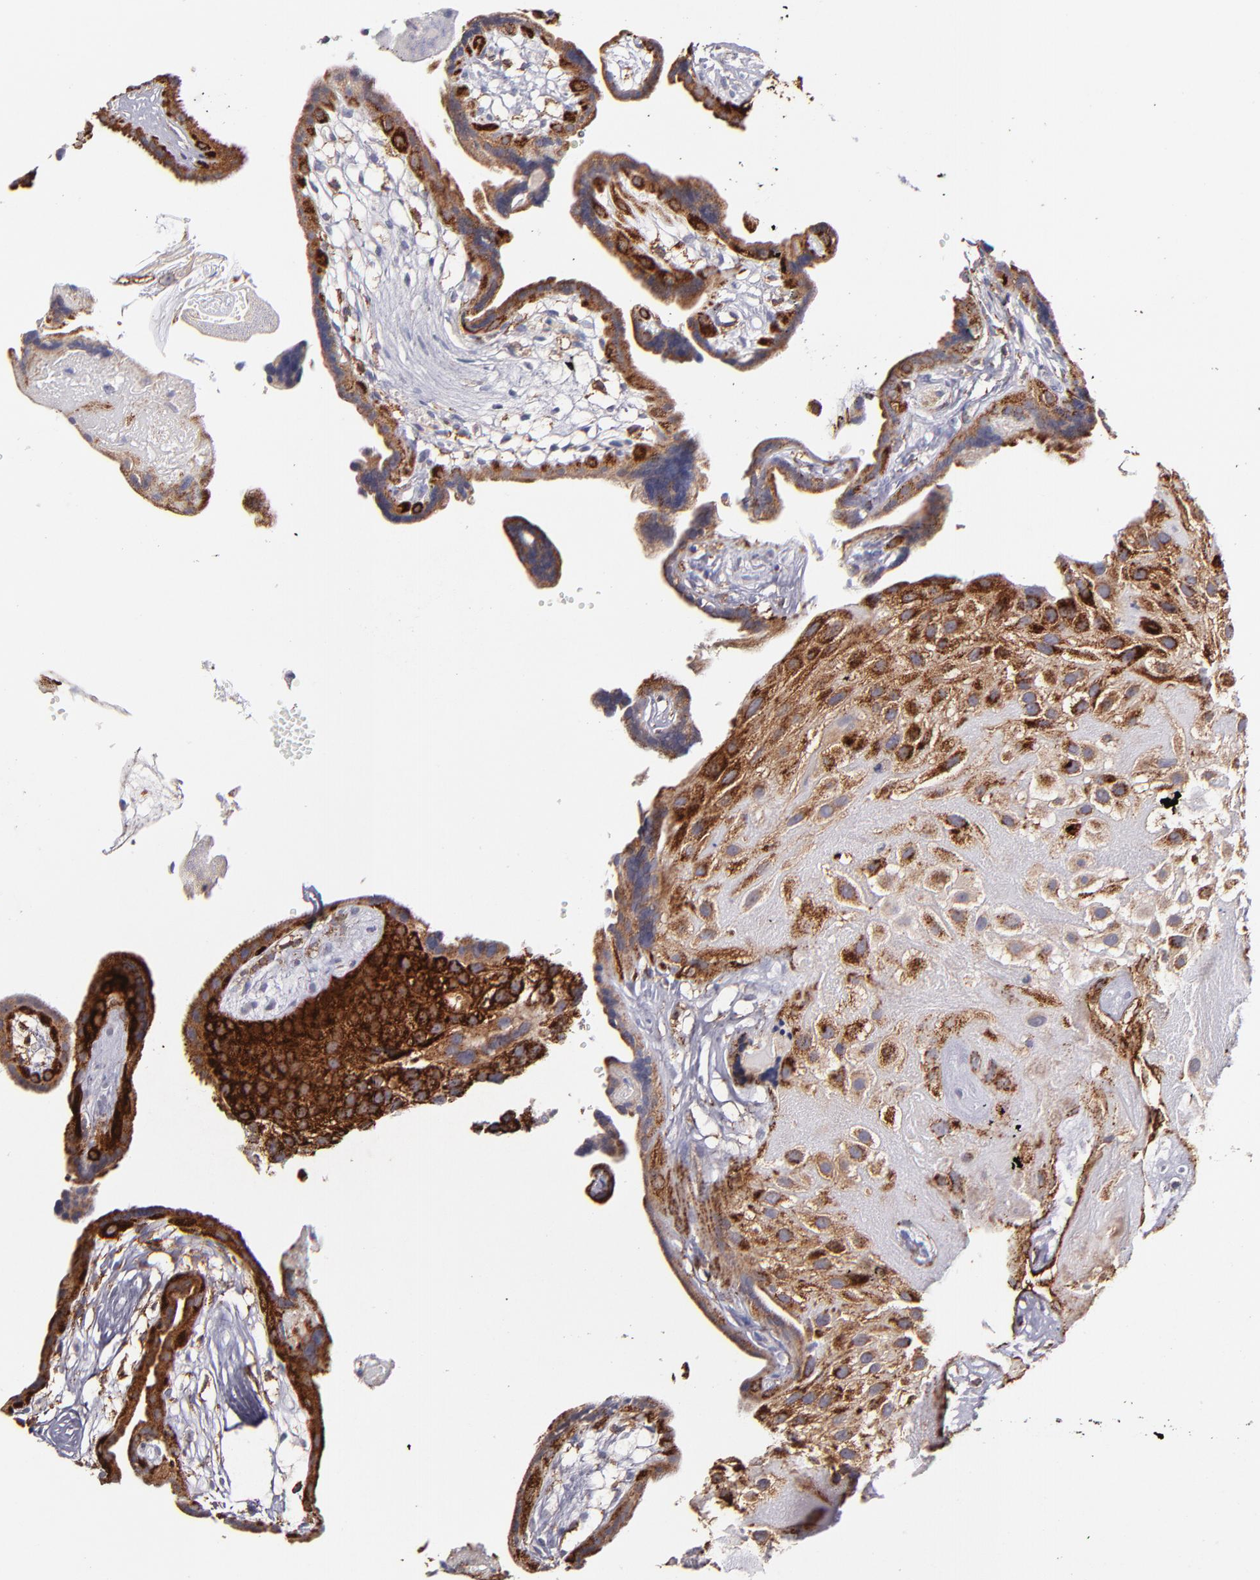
{"staining": {"intensity": "strong", "quantity": ">75%", "location": "cytoplasmic/membranous"}, "tissue": "placenta", "cell_type": "Decidual cells", "image_type": "normal", "snomed": [{"axis": "morphology", "description": "Normal tissue, NOS"}, {"axis": "topography", "description": "Placenta"}], "caption": "Protein analysis of benign placenta exhibits strong cytoplasmic/membranous positivity in approximately >75% of decidual cells.", "gene": "GLDC", "patient": {"sex": "female", "age": 32}}